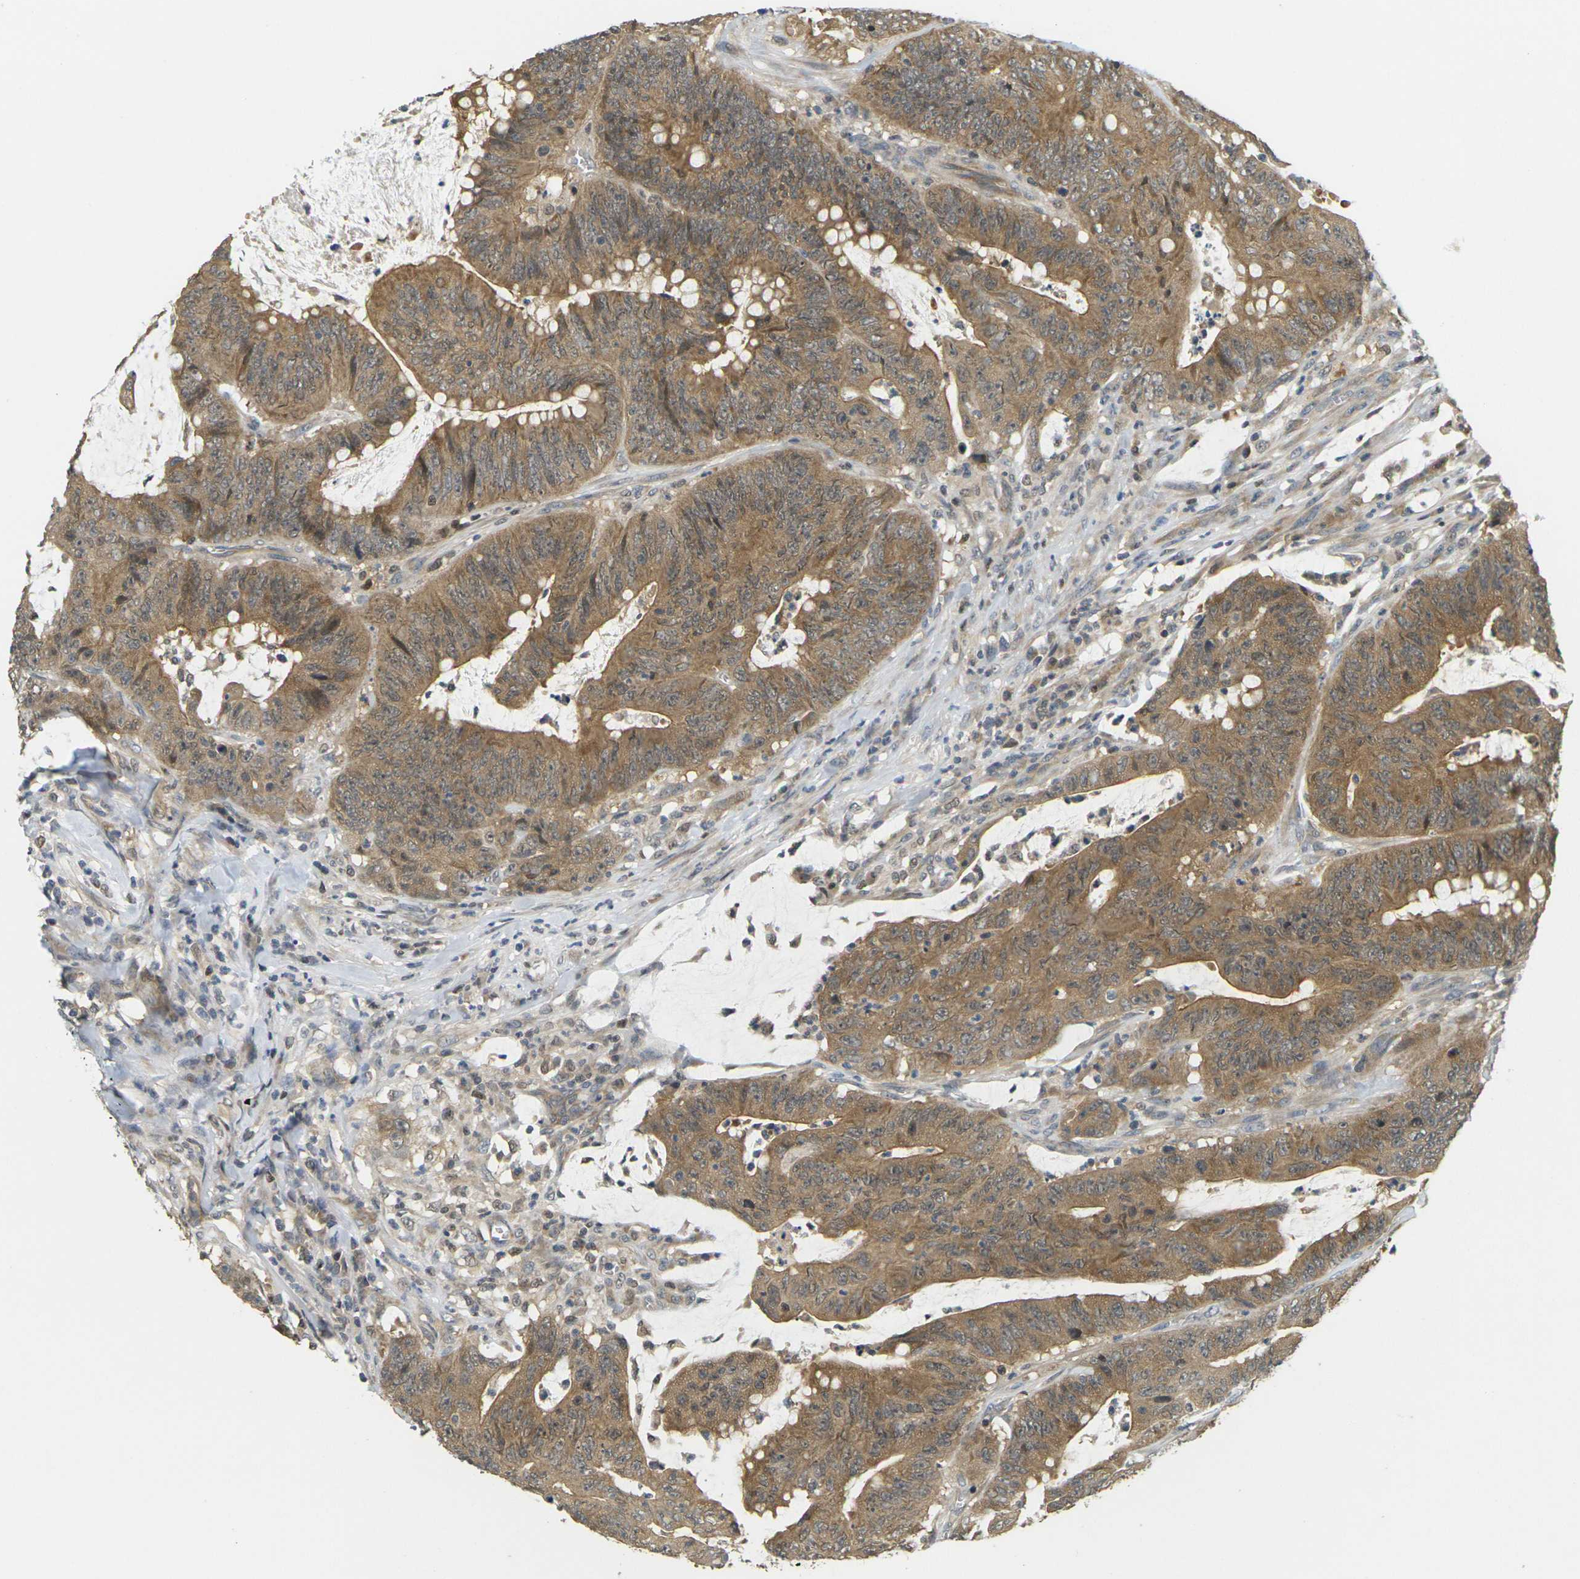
{"staining": {"intensity": "moderate", "quantity": ">75%", "location": "cytoplasmic/membranous"}, "tissue": "colorectal cancer", "cell_type": "Tumor cells", "image_type": "cancer", "snomed": [{"axis": "morphology", "description": "Adenocarcinoma, NOS"}, {"axis": "topography", "description": "Colon"}], "caption": "An immunohistochemistry (IHC) image of tumor tissue is shown. Protein staining in brown shows moderate cytoplasmic/membranous positivity in colorectal adenocarcinoma within tumor cells.", "gene": "KLHL8", "patient": {"sex": "male", "age": 45}}